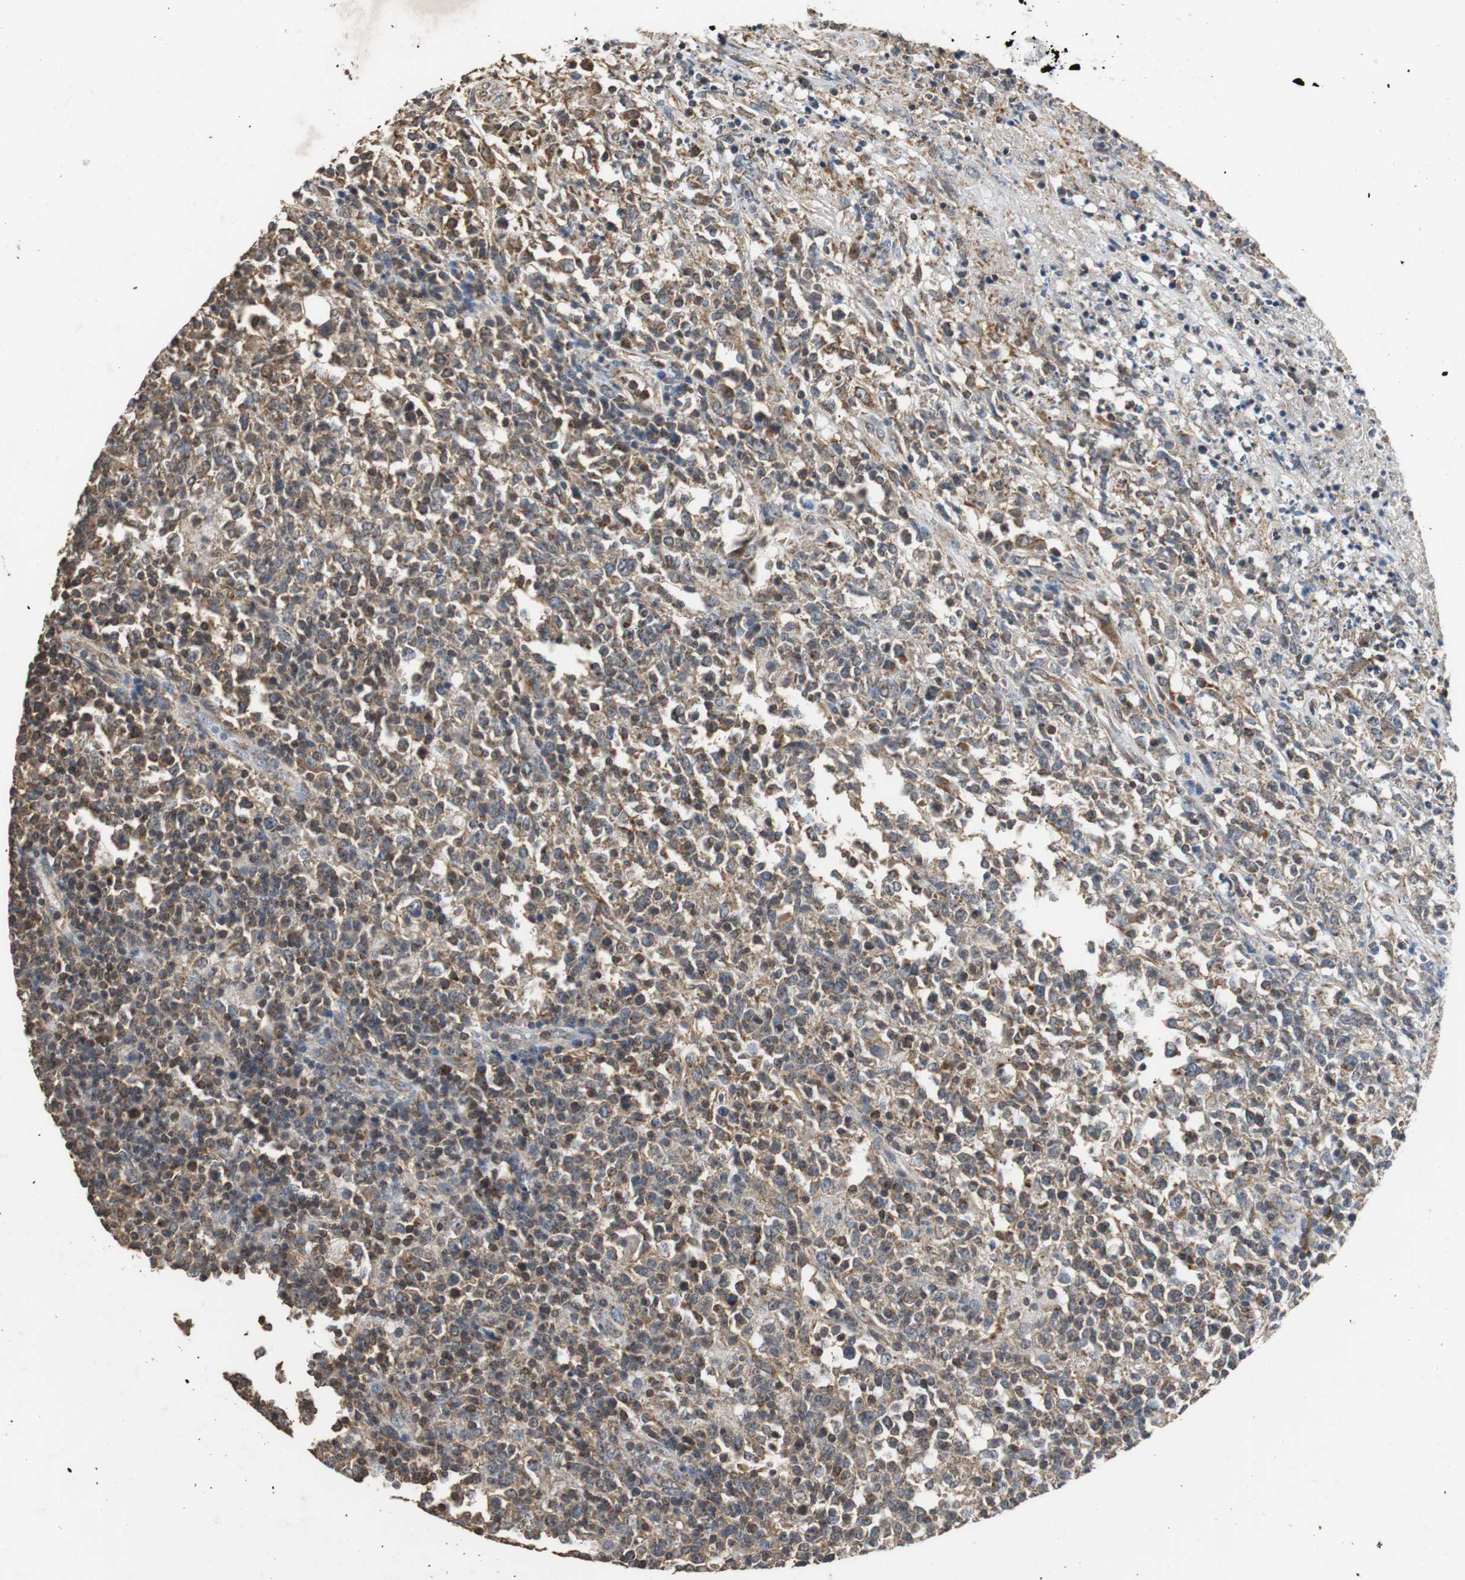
{"staining": {"intensity": "moderate", "quantity": "25%-75%", "location": "cytoplasmic/membranous"}, "tissue": "lymphoma", "cell_type": "Tumor cells", "image_type": "cancer", "snomed": [{"axis": "morphology", "description": "Malignant lymphoma, non-Hodgkin's type, High grade"}, {"axis": "topography", "description": "Lymph node"}], "caption": "This is an image of immunohistochemistry staining of malignant lymphoma, non-Hodgkin's type (high-grade), which shows moderate positivity in the cytoplasmic/membranous of tumor cells.", "gene": "NNT", "patient": {"sex": "female", "age": 84}}